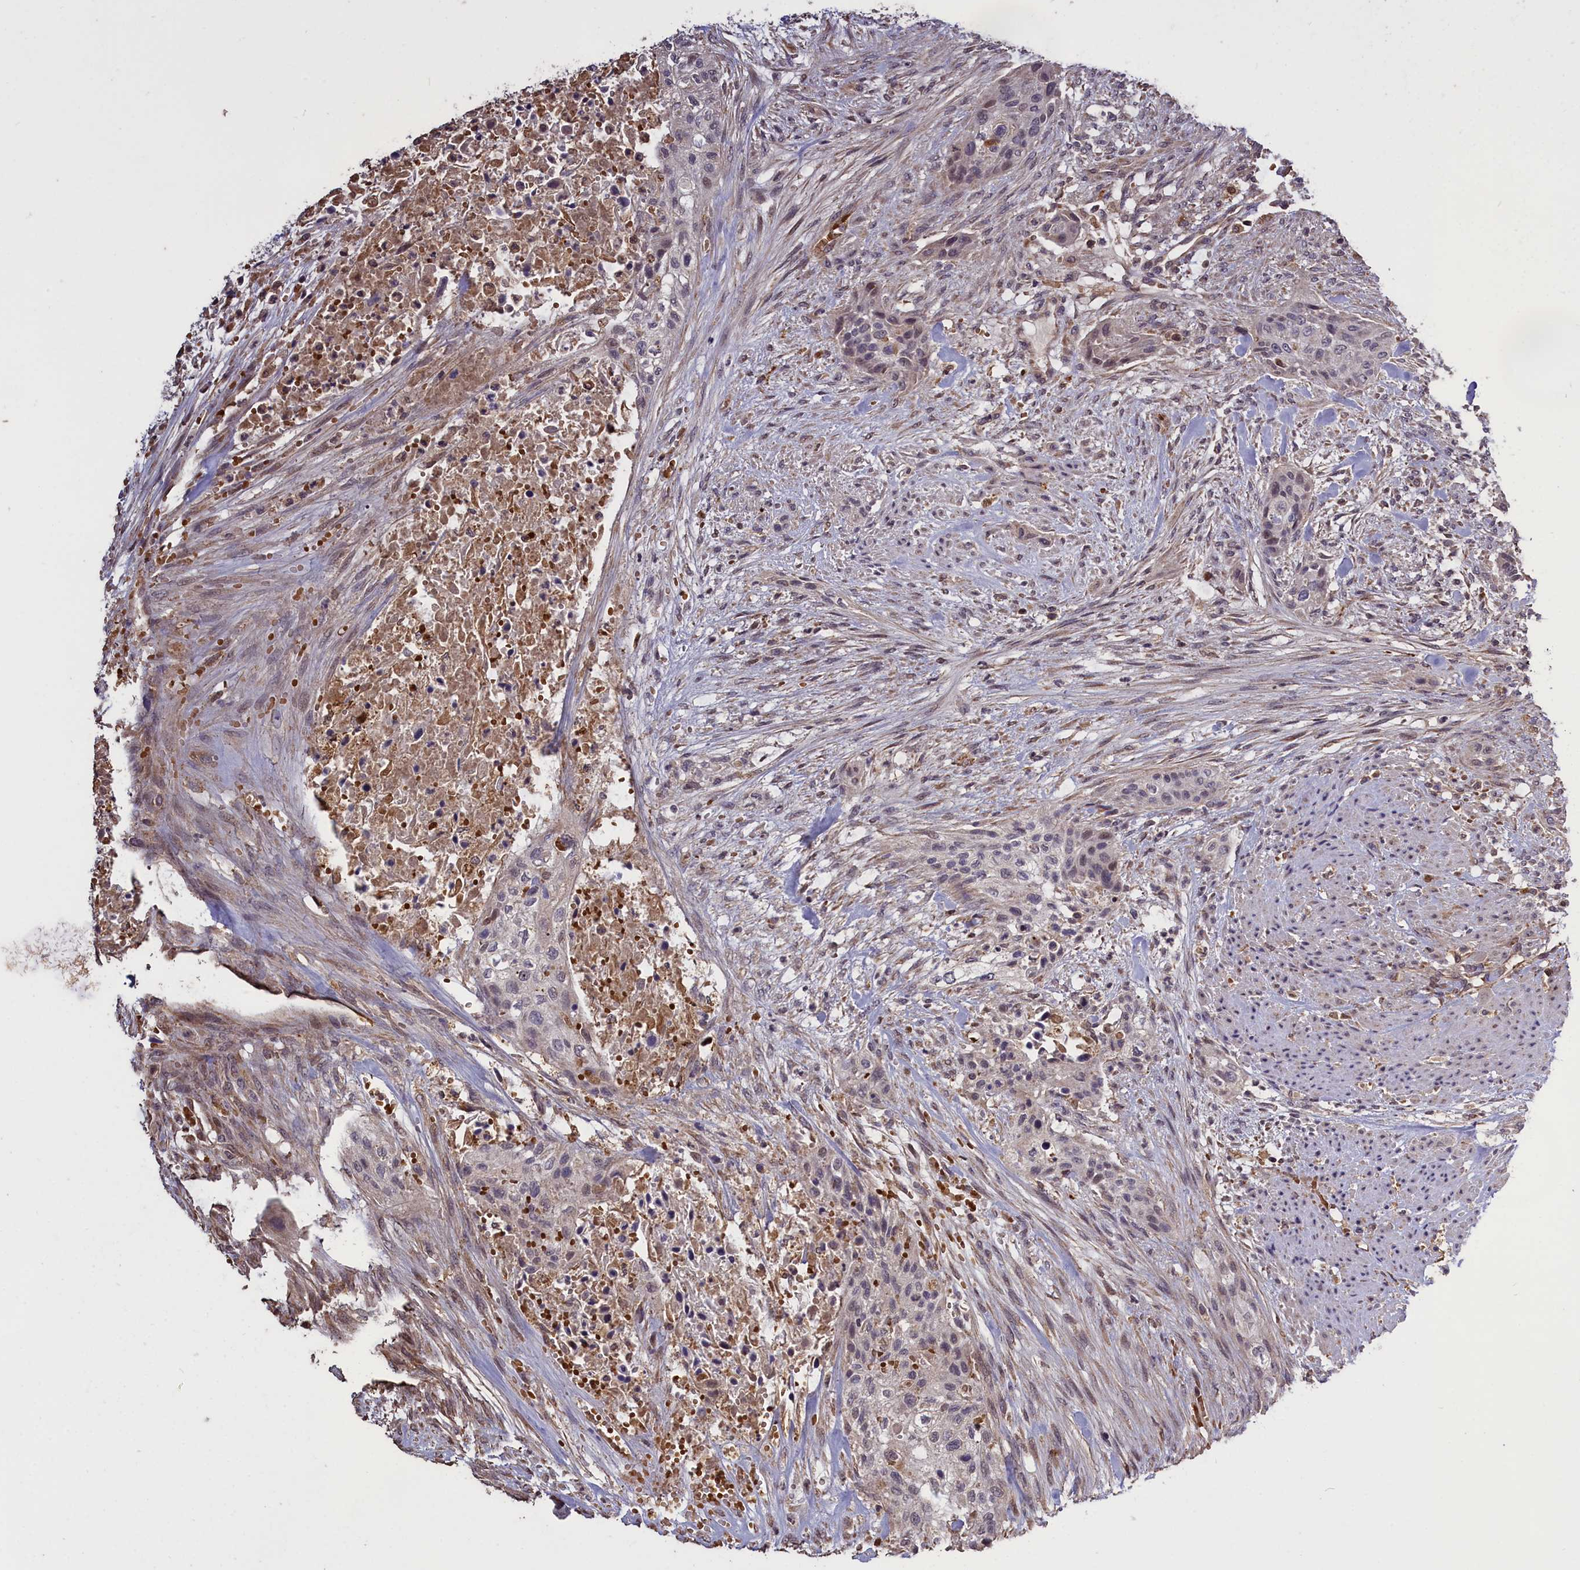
{"staining": {"intensity": "negative", "quantity": "none", "location": "none"}, "tissue": "urothelial cancer", "cell_type": "Tumor cells", "image_type": "cancer", "snomed": [{"axis": "morphology", "description": "Urothelial carcinoma, High grade"}, {"axis": "topography", "description": "Urinary bladder"}], "caption": "A photomicrograph of human urothelial cancer is negative for staining in tumor cells. (Stains: DAB IHC with hematoxylin counter stain, Microscopy: brightfield microscopy at high magnification).", "gene": "CLRN2", "patient": {"sex": "male", "age": 35}}